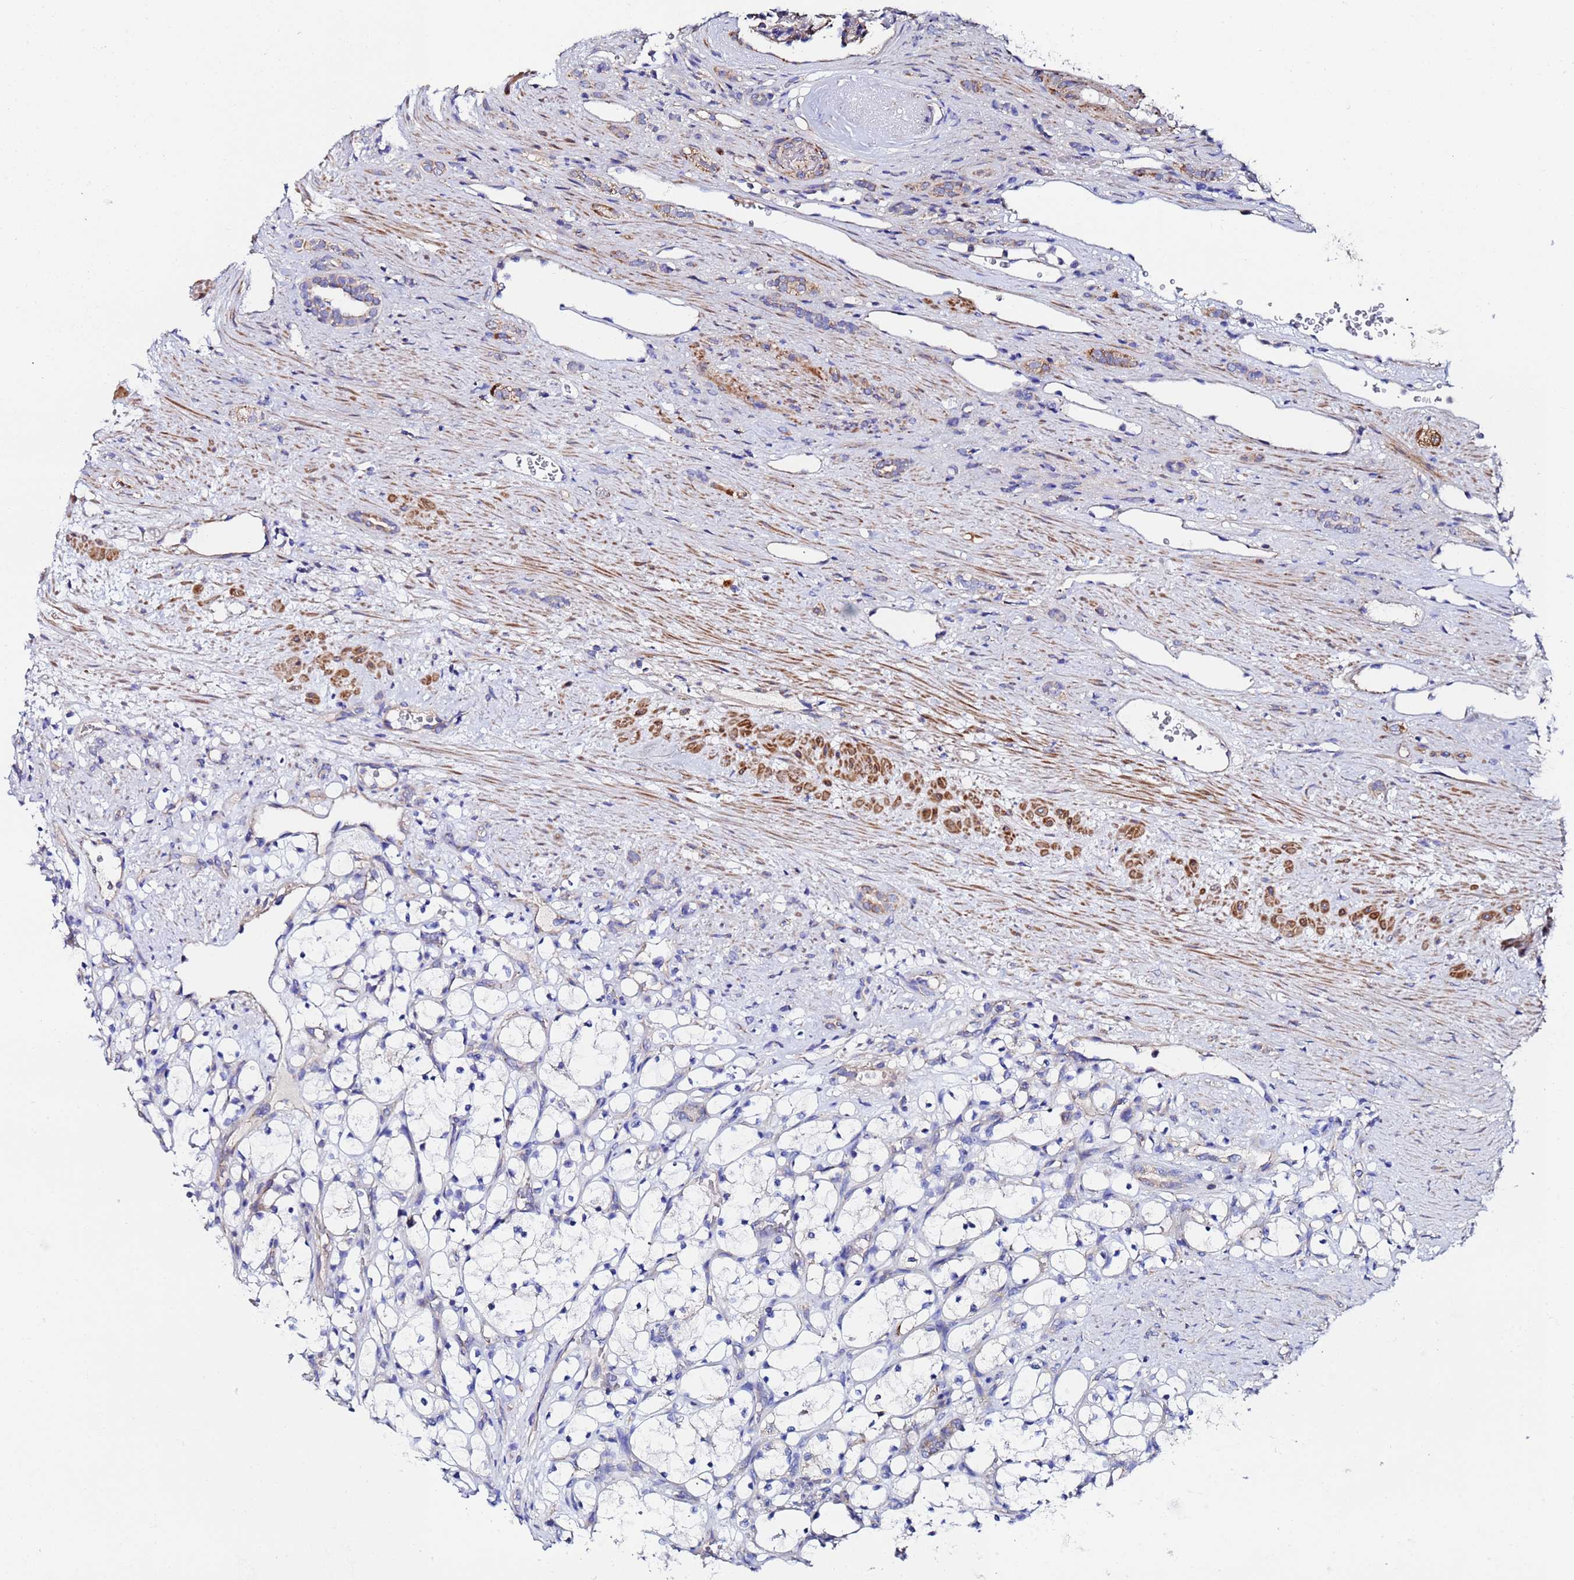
{"staining": {"intensity": "negative", "quantity": "none", "location": "none"}, "tissue": "renal cancer", "cell_type": "Tumor cells", "image_type": "cancer", "snomed": [{"axis": "morphology", "description": "Adenocarcinoma, NOS"}, {"axis": "topography", "description": "Kidney"}], "caption": "Immunohistochemistry micrograph of human renal cancer (adenocarcinoma) stained for a protein (brown), which reveals no expression in tumor cells. Nuclei are stained in blue.", "gene": "FAHD2A", "patient": {"sex": "female", "age": 69}}